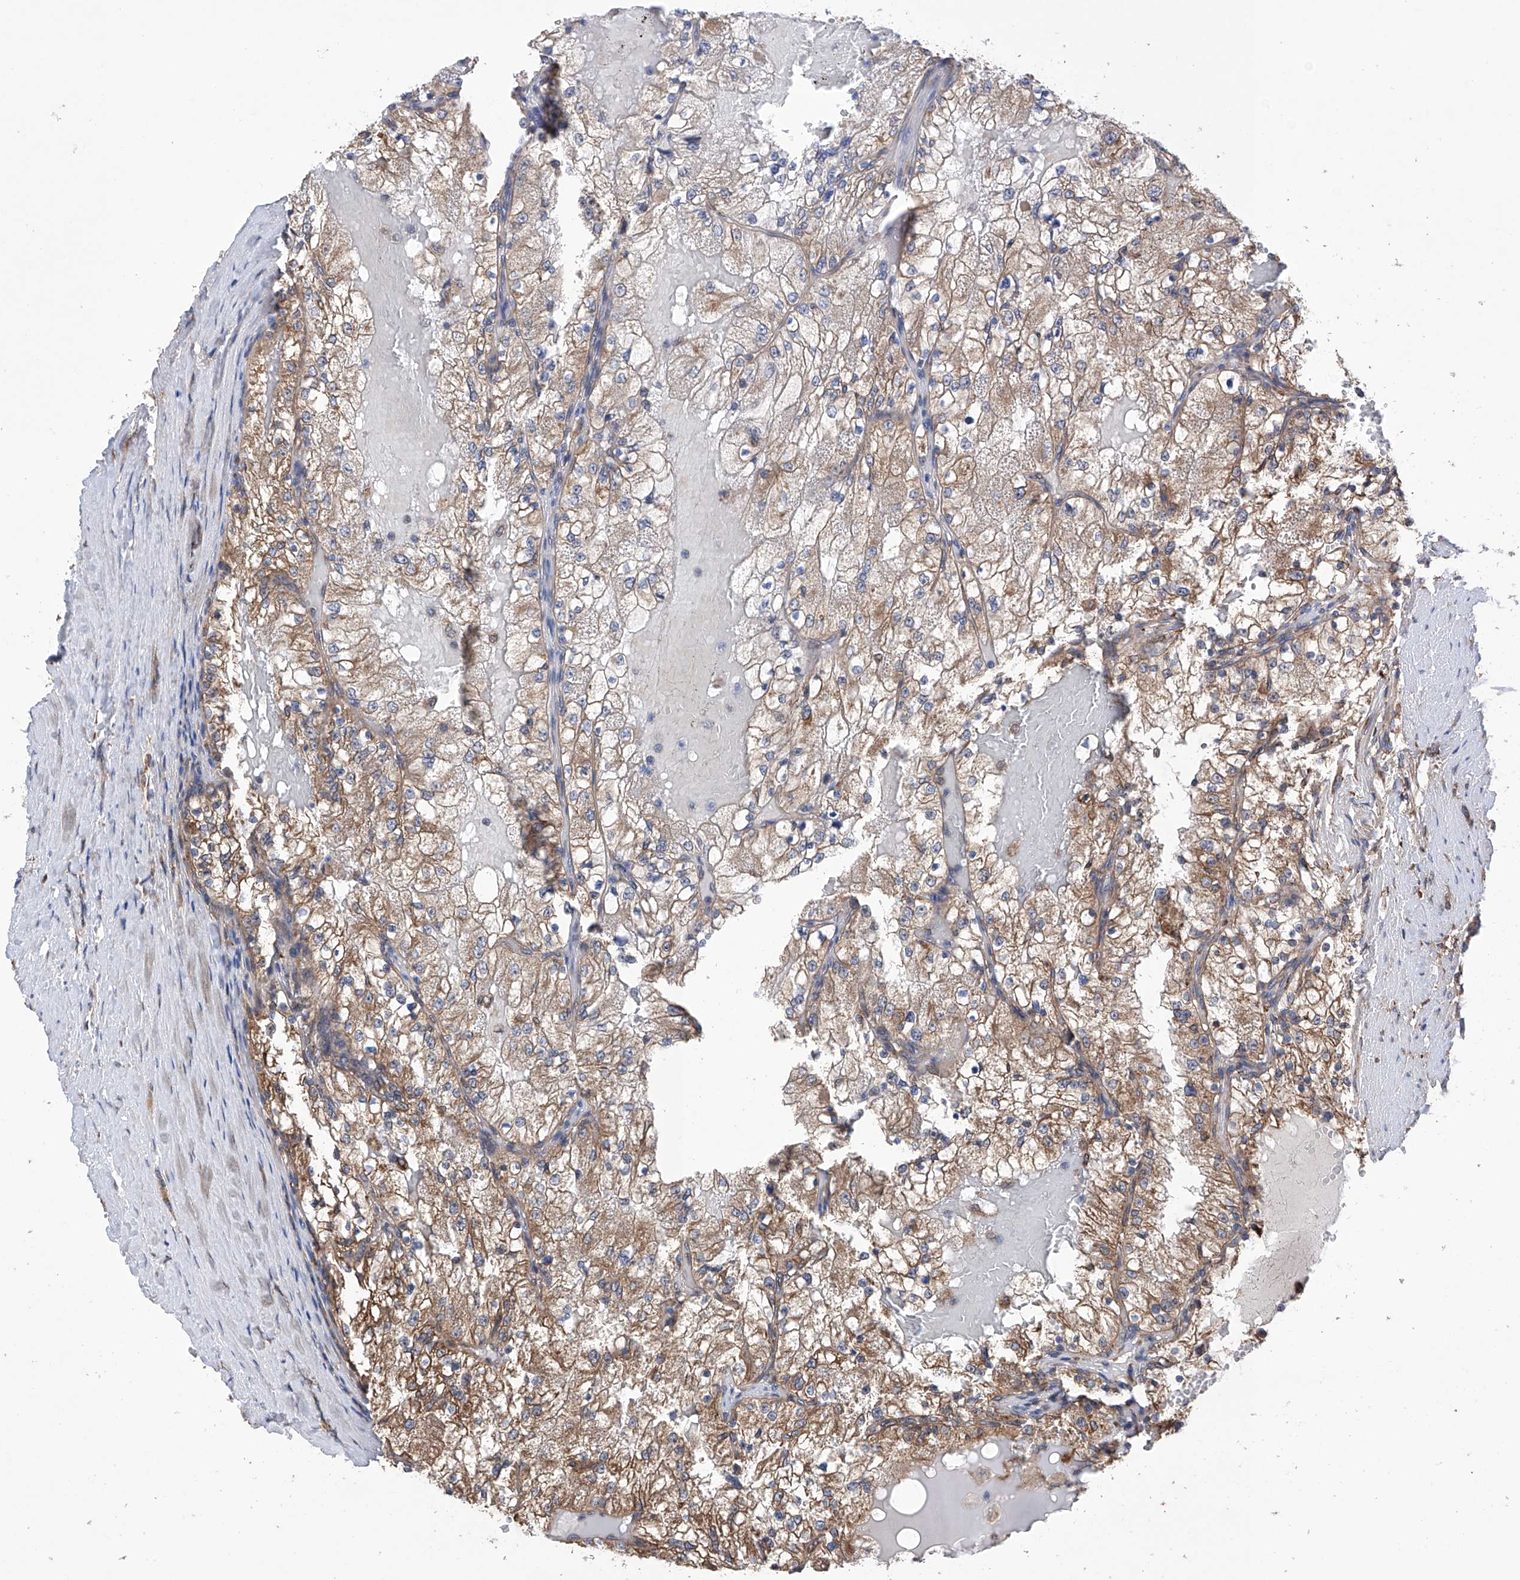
{"staining": {"intensity": "moderate", "quantity": ">75%", "location": "cytoplasmic/membranous"}, "tissue": "renal cancer", "cell_type": "Tumor cells", "image_type": "cancer", "snomed": [{"axis": "morphology", "description": "Normal tissue, NOS"}, {"axis": "morphology", "description": "Adenocarcinoma, NOS"}, {"axis": "topography", "description": "Kidney"}], "caption": "Protein expression analysis of human adenocarcinoma (renal) reveals moderate cytoplasmic/membranous staining in approximately >75% of tumor cells.", "gene": "DNAH8", "patient": {"sex": "male", "age": 68}}